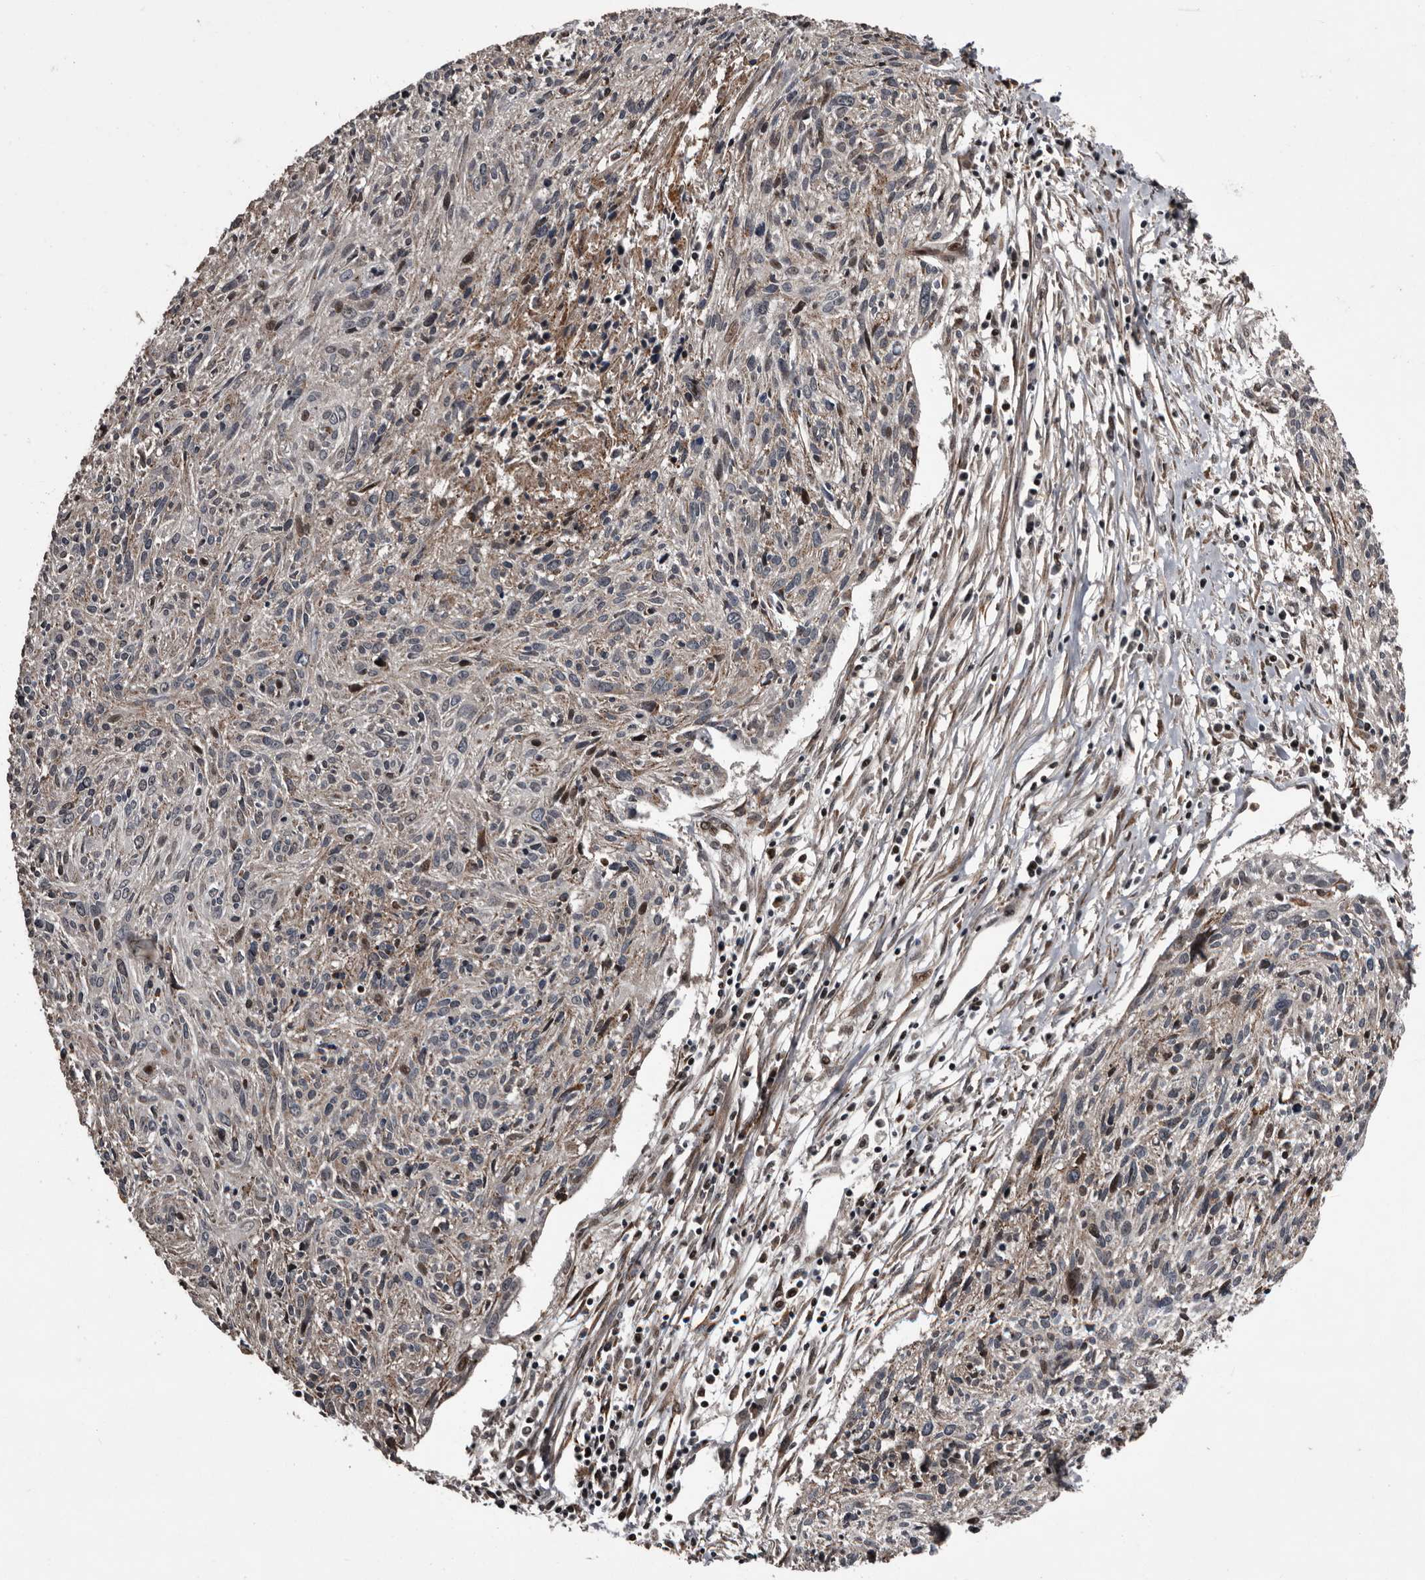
{"staining": {"intensity": "negative", "quantity": "none", "location": "none"}, "tissue": "cervical cancer", "cell_type": "Tumor cells", "image_type": "cancer", "snomed": [{"axis": "morphology", "description": "Squamous cell carcinoma, NOS"}, {"axis": "topography", "description": "Cervix"}], "caption": "Immunohistochemical staining of human squamous cell carcinoma (cervical) exhibits no significant positivity in tumor cells. (DAB immunohistochemistry (IHC) visualized using brightfield microscopy, high magnification).", "gene": "SERTAD4", "patient": {"sex": "female", "age": 51}}